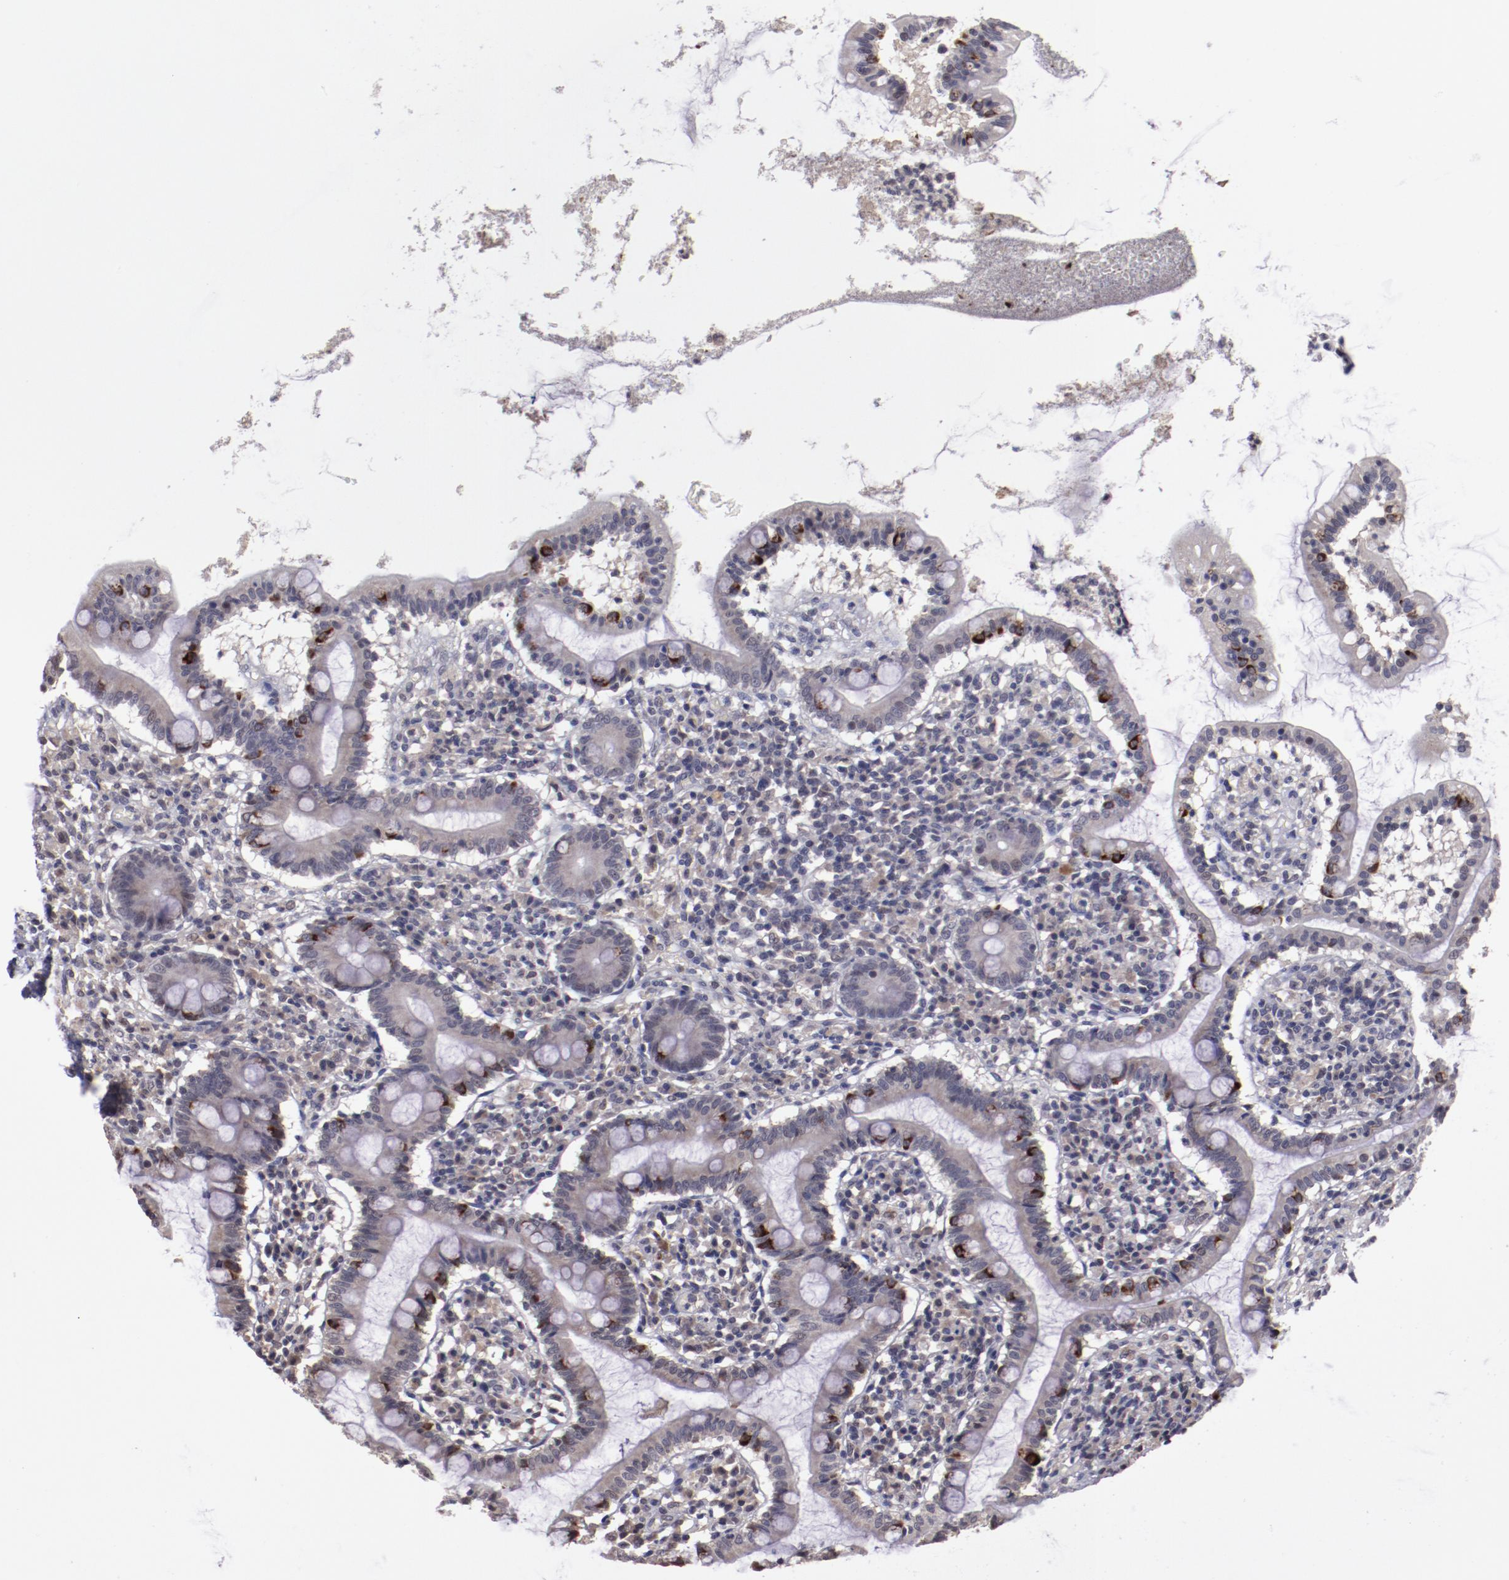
{"staining": {"intensity": "strong", "quantity": "<25%", "location": "cytoplasmic/membranous"}, "tissue": "small intestine", "cell_type": "Glandular cells", "image_type": "normal", "snomed": [{"axis": "morphology", "description": "Normal tissue, NOS"}, {"axis": "topography", "description": "Small intestine"}], "caption": "Protein expression analysis of normal small intestine shows strong cytoplasmic/membranous positivity in approximately <25% of glandular cells. Immunohistochemistry (ihc) stains the protein of interest in brown and the nuclei are stained blue.", "gene": "NRXN3", "patient": {"sex": "female", "age": 61}}